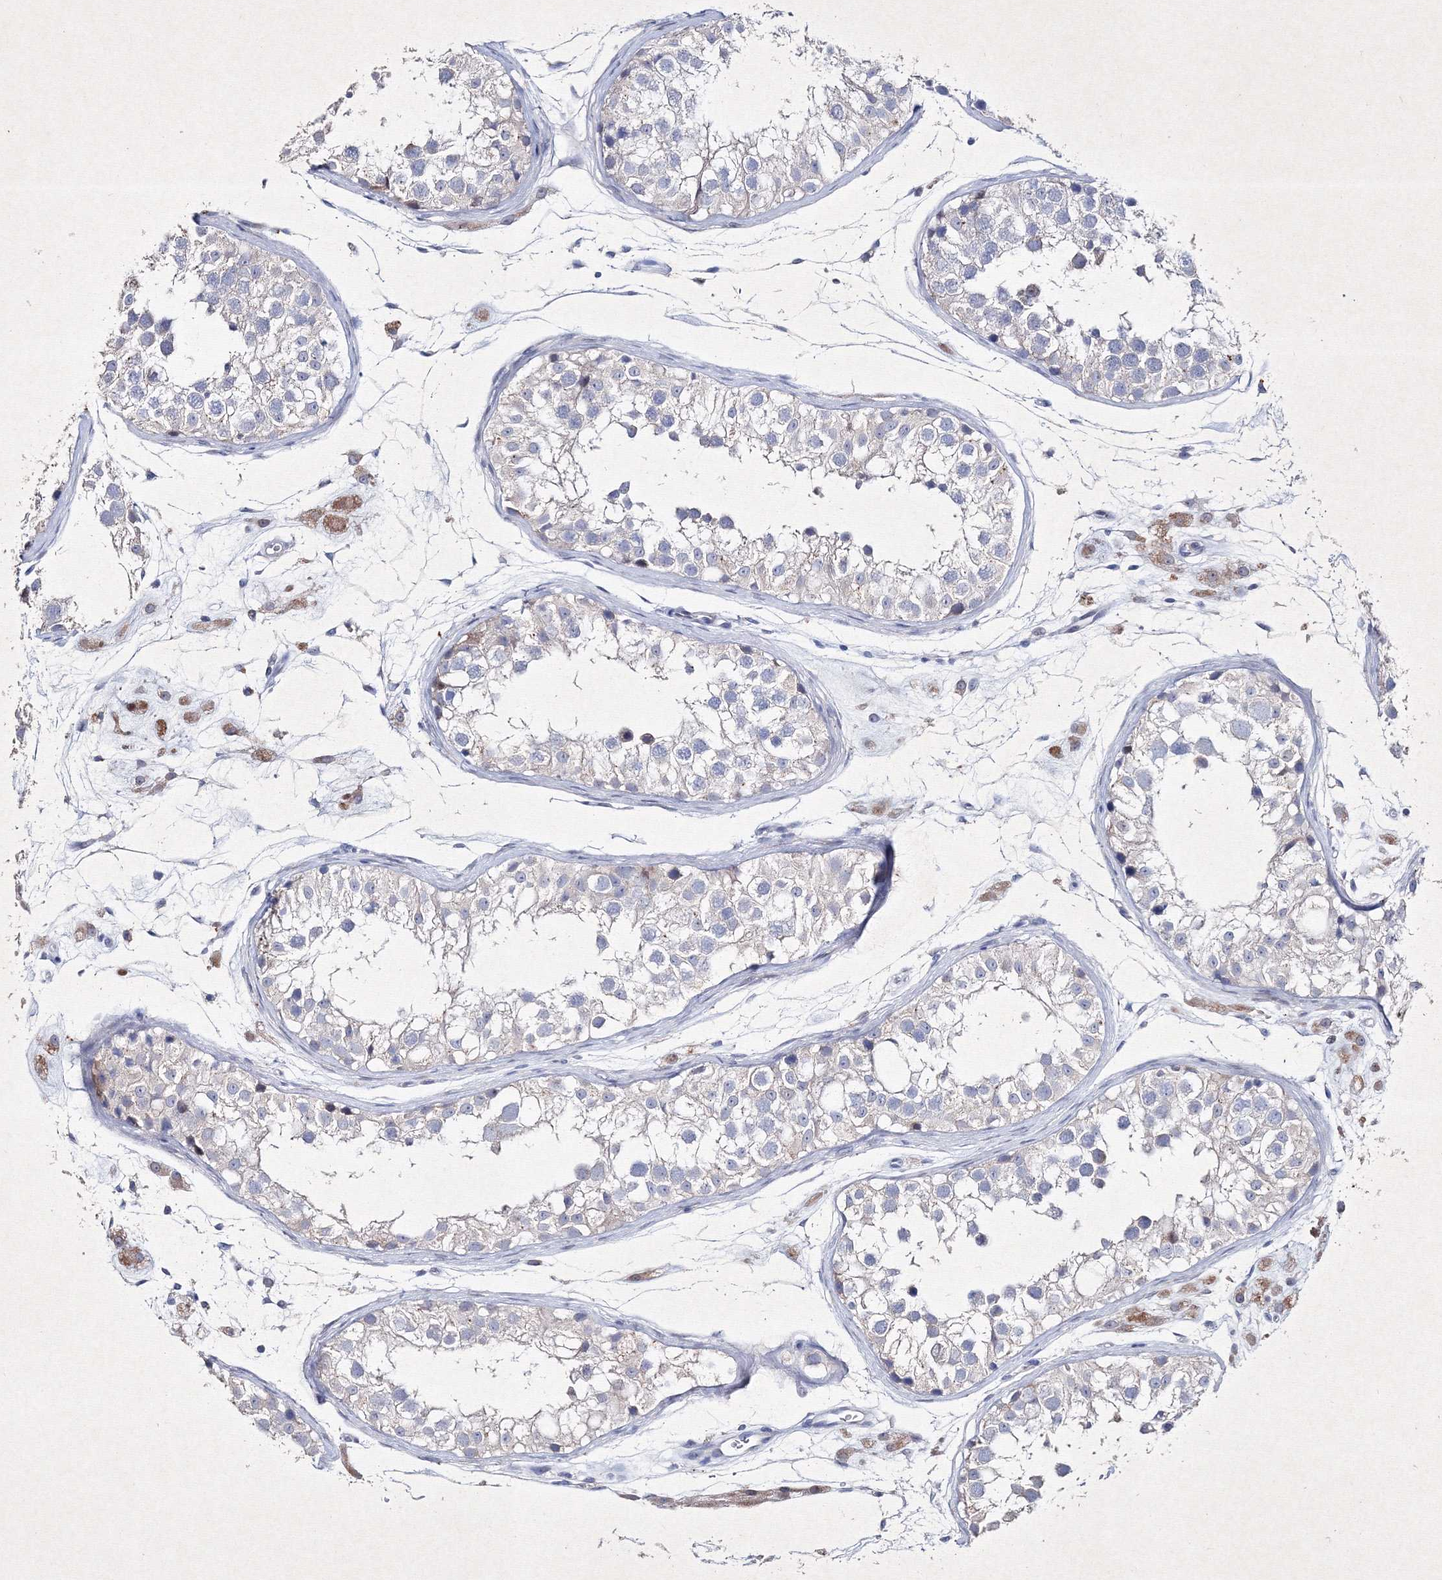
{"staining": {"intensity": "negative", "quantity": "none", "location": "none"}, "tissue": "testis", "cell_type": "Cells in seminiferous ducts", "image_type": "normal", "snomed": [{"axis": "morphology", "description": "Normal tissue, NOS"}, {"axis": "morphology", "description": "Adenocarcinoma, metastatic, NOS"}, {"axis": "topography", "description": "Testis"}], "caption": "This is an IHC micrograph of unremarkable testis. There is no staining in cells in seminiferous ducts.", "gene": "SMIM29", "patient": {"sex": "male", "age": 26}}